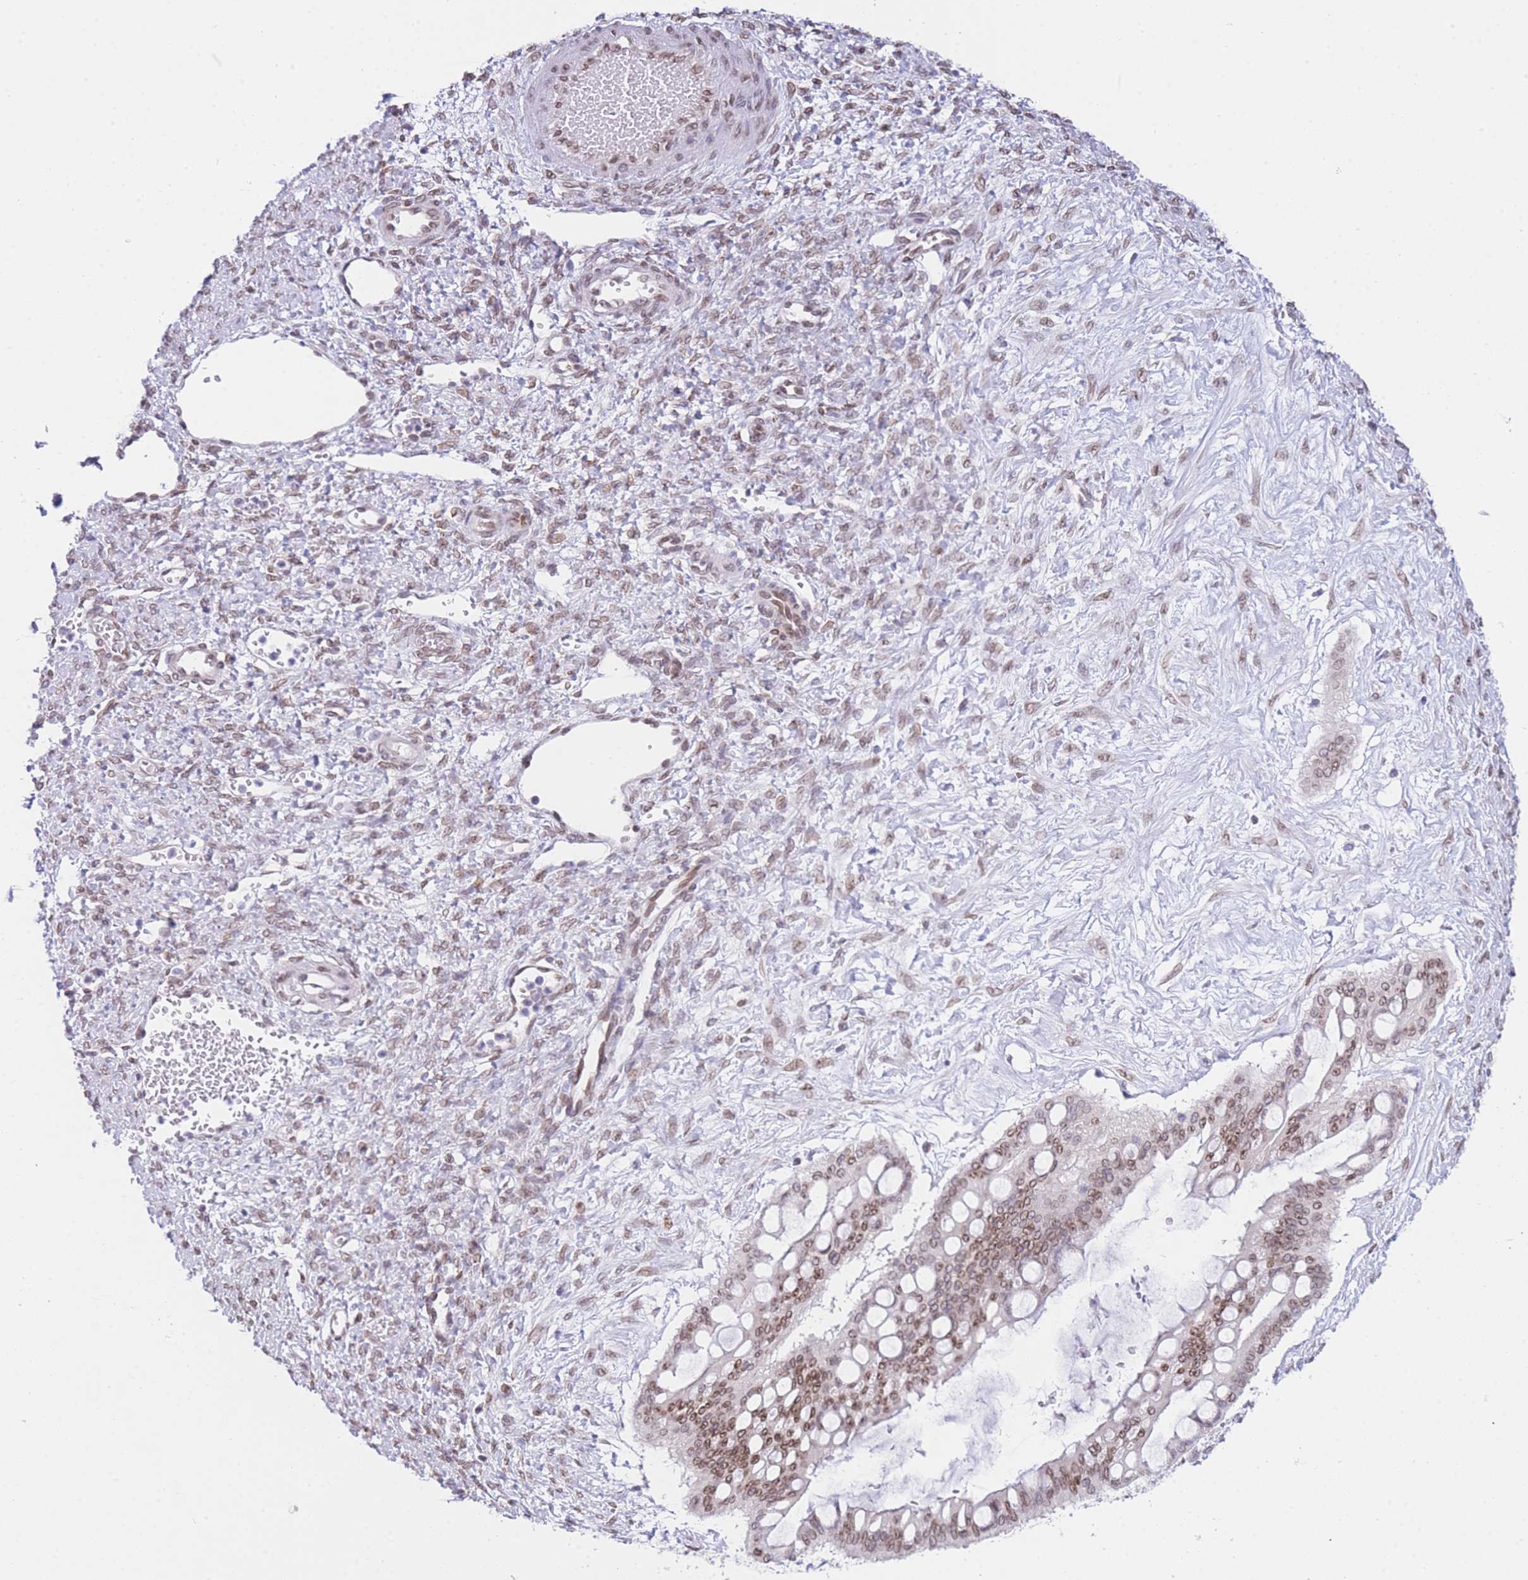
{"staining": {"intensity": "moderate", "quantity": ">75%", "location": "nuclear"}, "tissue": "ovarian cancer", "cell_type": "Tumor cells", "image_type": "cancer", "snomed": [{"axis": "morphology", "description": "Cystadenocarcinoma, mucinous, NOS"}, {"axis": "topography", "description": "Ovary"}], "caption": "Immunohistochemical staining of ovarian cancer demonstrates medium levels of moderate nuclear positivity in about >75% of tumor cells. (Brightfield microscopy of DAB IHC at high magnification).", "gene": "OR10AD1", "patient": {"sex": "female", "age": 73}}